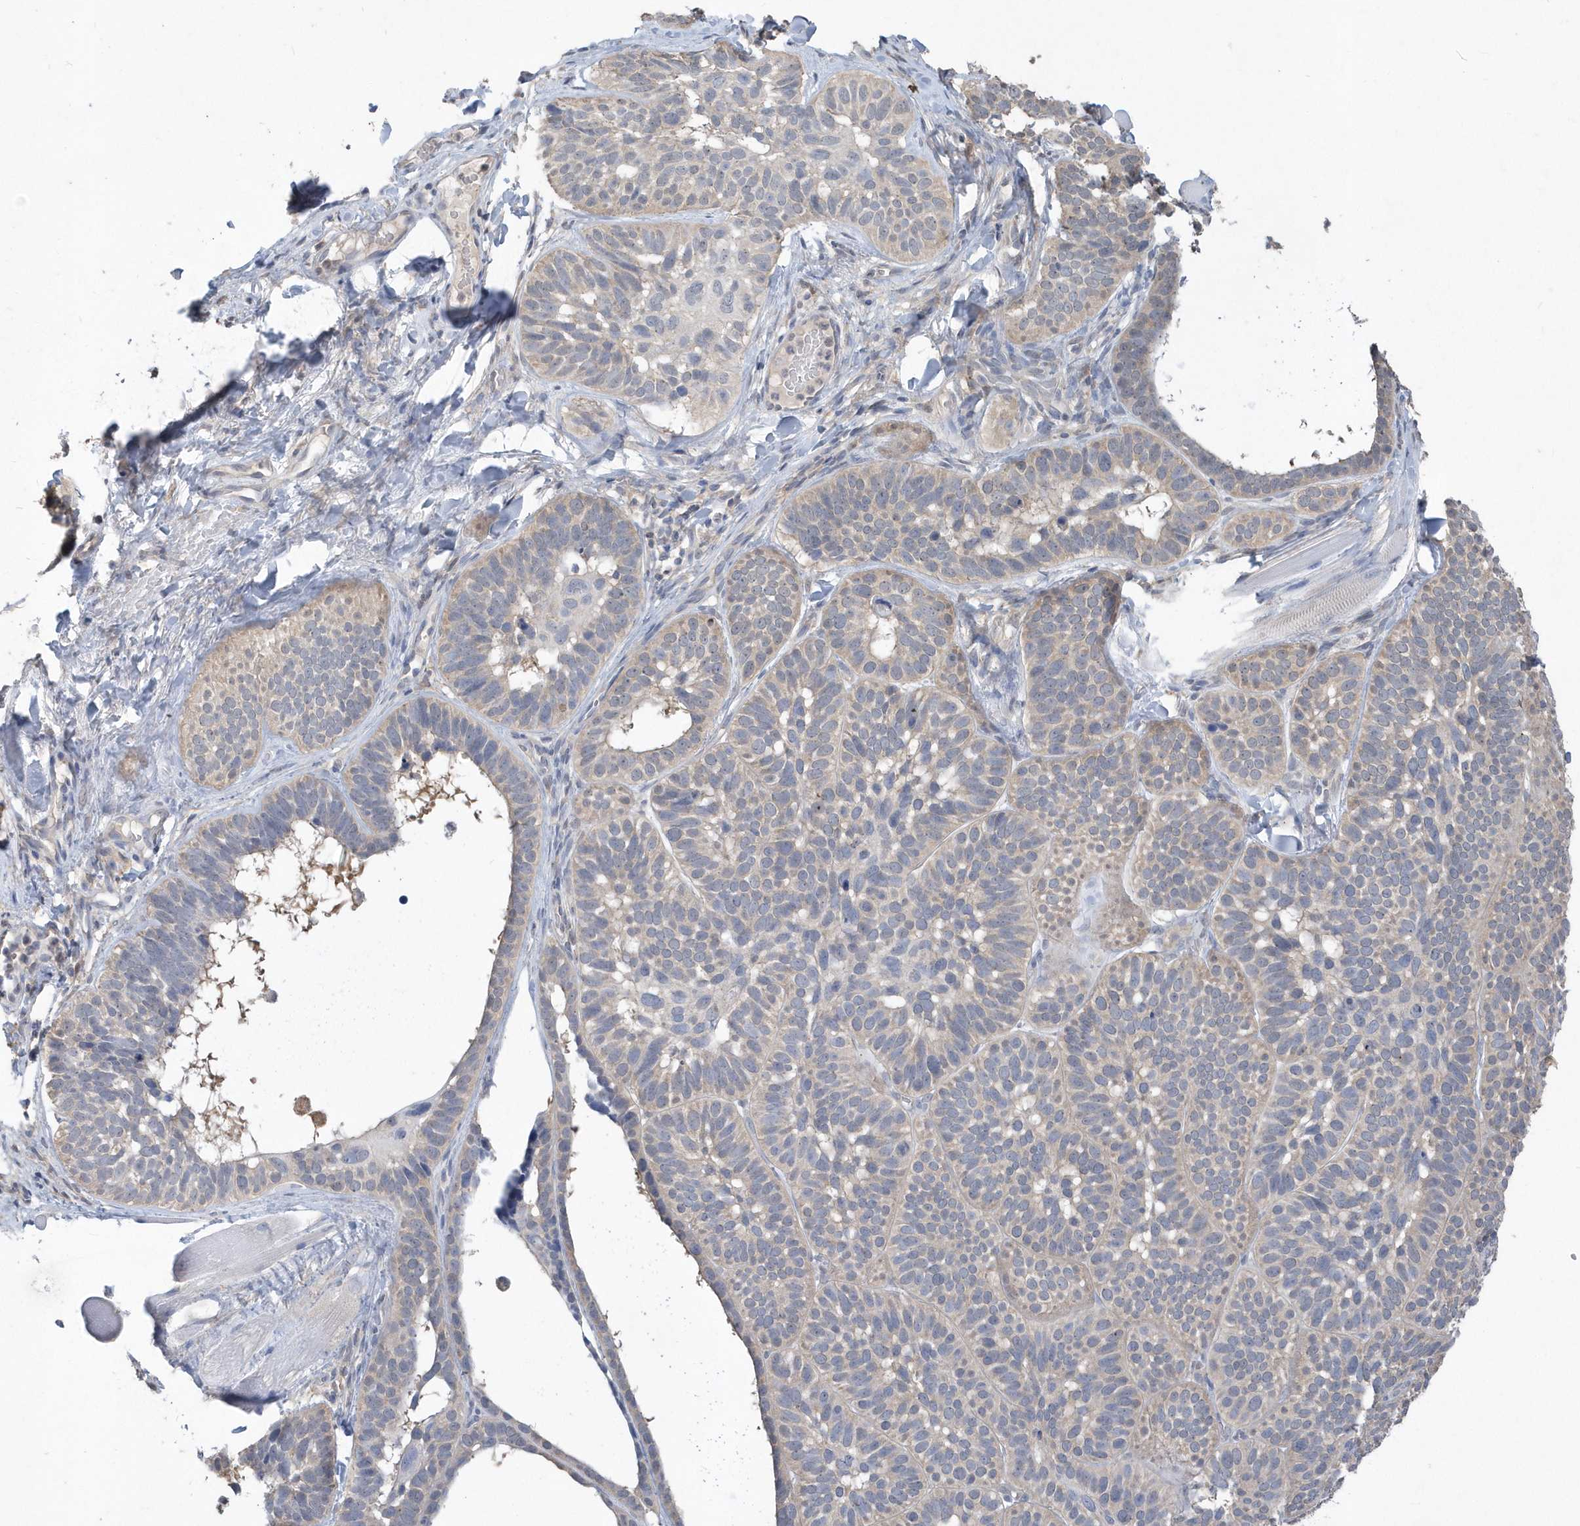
{"staining": {"intensity": "weak", "quantity": "25%-75%", "location": "cytoplasmic/membranous"}, "tissue": "skin cancer", "cell_type": "Tumor cells", "image_type": "cancer", "snomed": [{"axis": "morphology", "description": "Basal cell carcinoma"}, {"axis": "topography", "description": "Skin"}], "caption": "A micrograph showing weak cytoplasmic/membranous positivity in about 25%-75% of tumor cells in basal cell carcinoma (skin), as visualized by brown immunohistochemical staining.", "gene": "AKR7A2", "patient": {"sex": "male", "age": 62}}